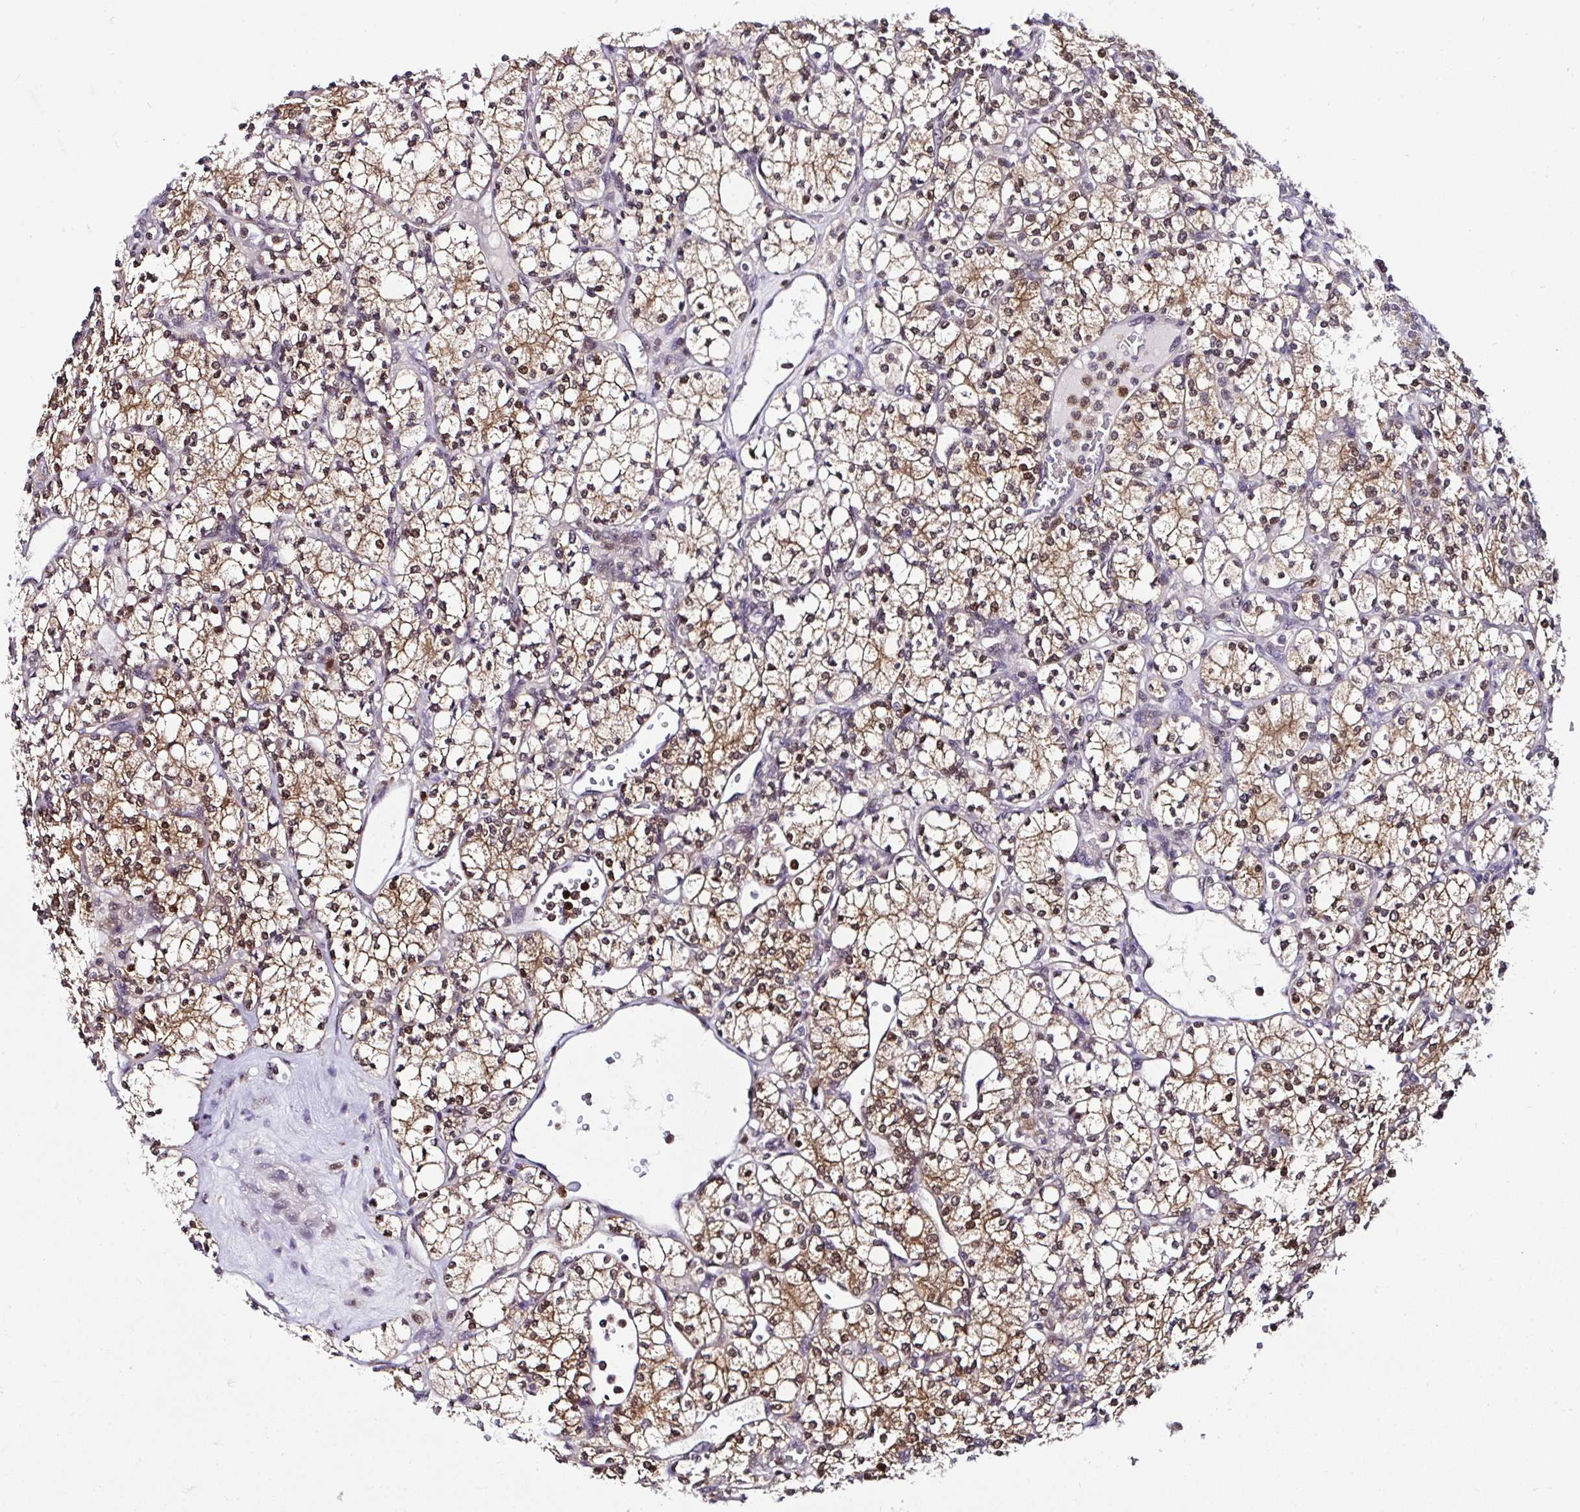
{"staining": {"intensity": "moderate", "quantity": ">75%", "location": "cytoplasmic/membranous,nuclear"}, "tissue": "renal cancer", "cell_type": "Tumor cells", "image_type": "cancer", "snomed": [{"axis": "morphology", "description": "Adenocarcinoma, NOS"}, {"axis": "topography", "description": "Kidney"}], "caption": "Renal cancer (adenocarcinoma) stained for a protein demonstrates moderate cytoplasmic/membranous and nuclear positivity in tumor cells.", "gene": "PIN4", "patient": {"sex": "male", "age": 77}}